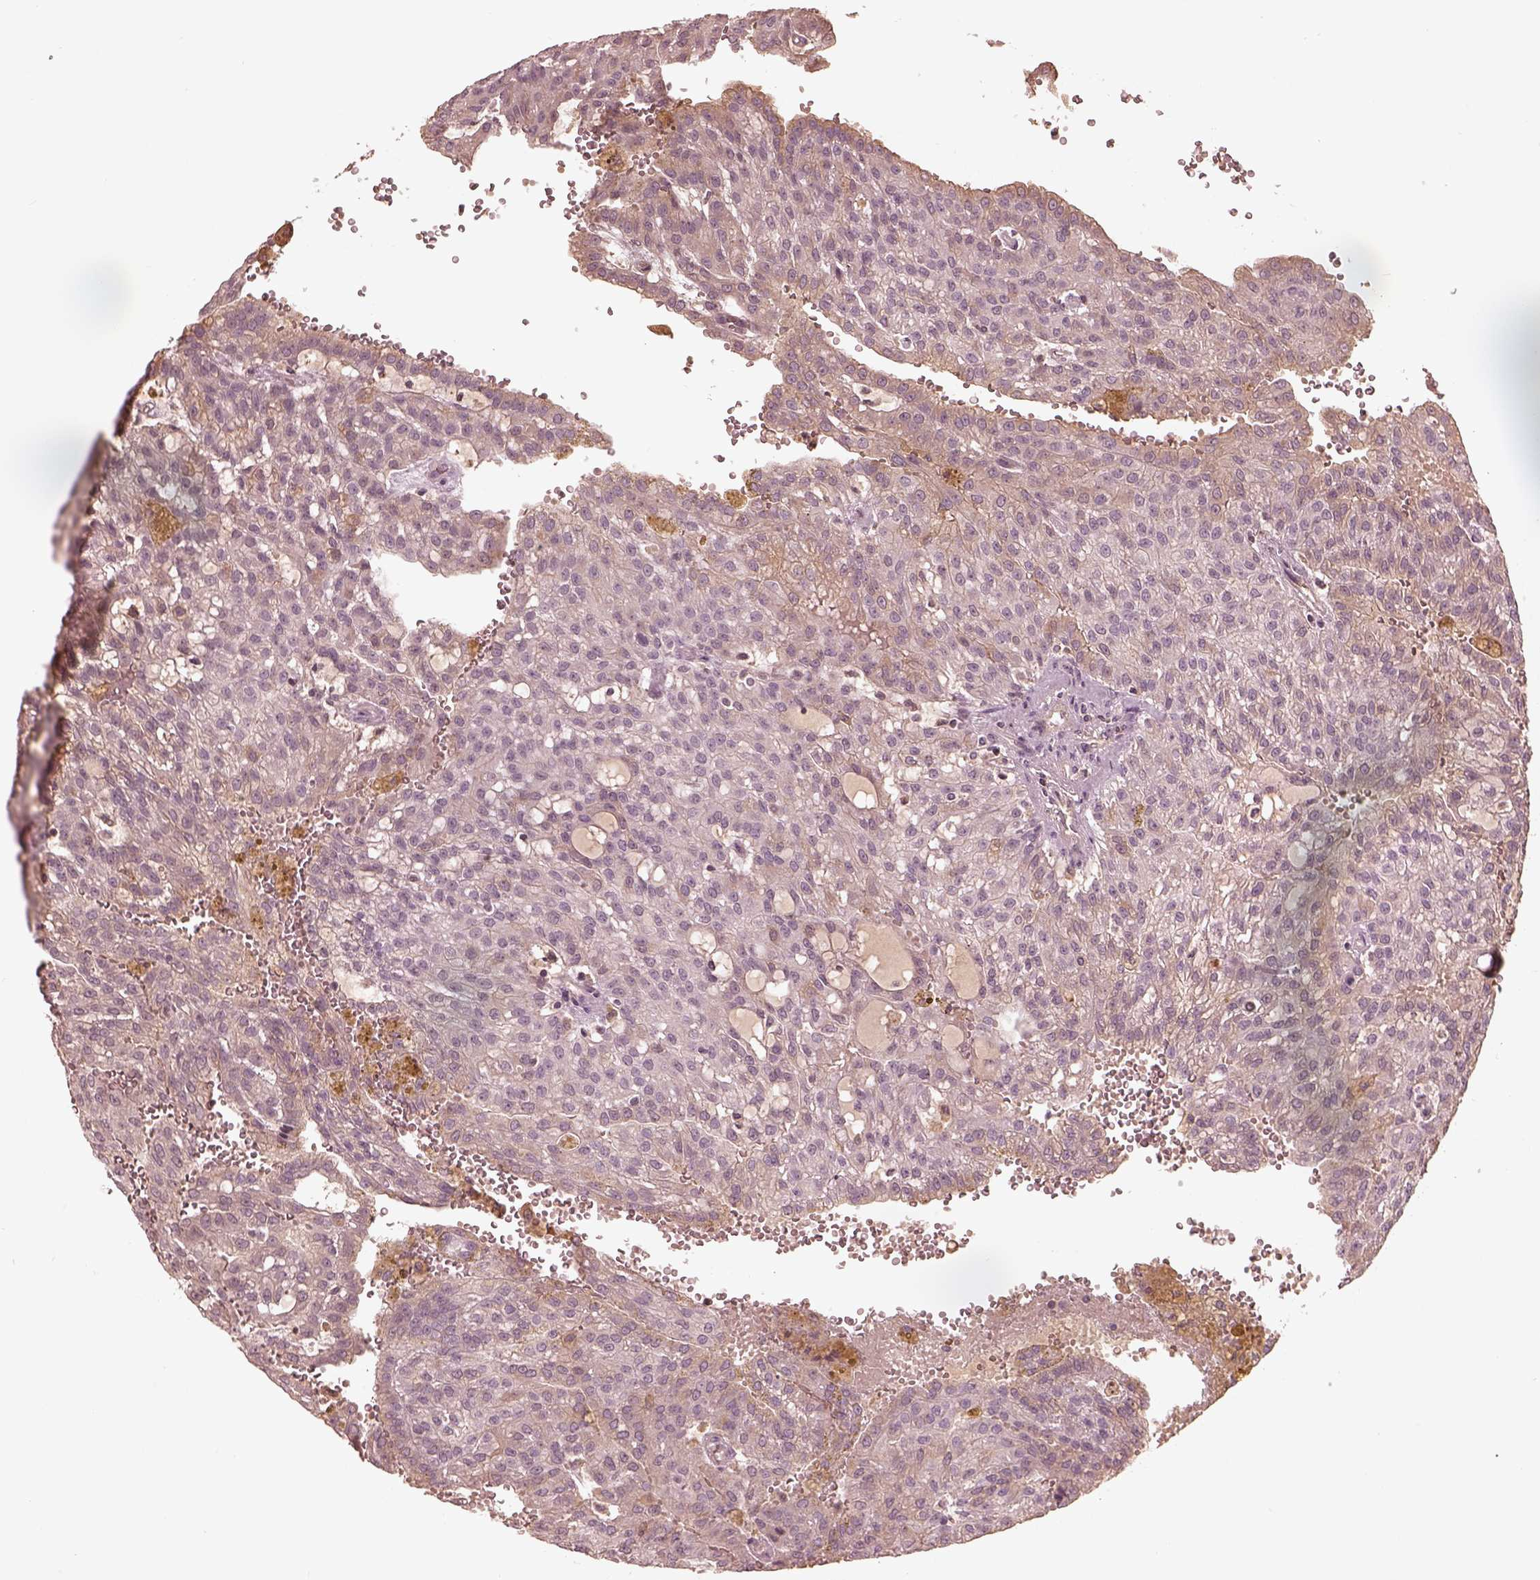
{"staining": {"intensity": "negative", "quantity": "none", "location": "none"}, "tissue": "renal cancer", "cell_type": "Tumor cells", "image_type": "cancer", "snomed": [{"axis": "morphology", "description": "Adenocarcinoma, NOS"}, {"axis": "topography", "description": "Kidney"}], "caption": "Human renal cancer stained for a protein using IHC reveals no staining in tumor cells.", "gene": "TF", "patient": {"sex": "male", "age": 63}}